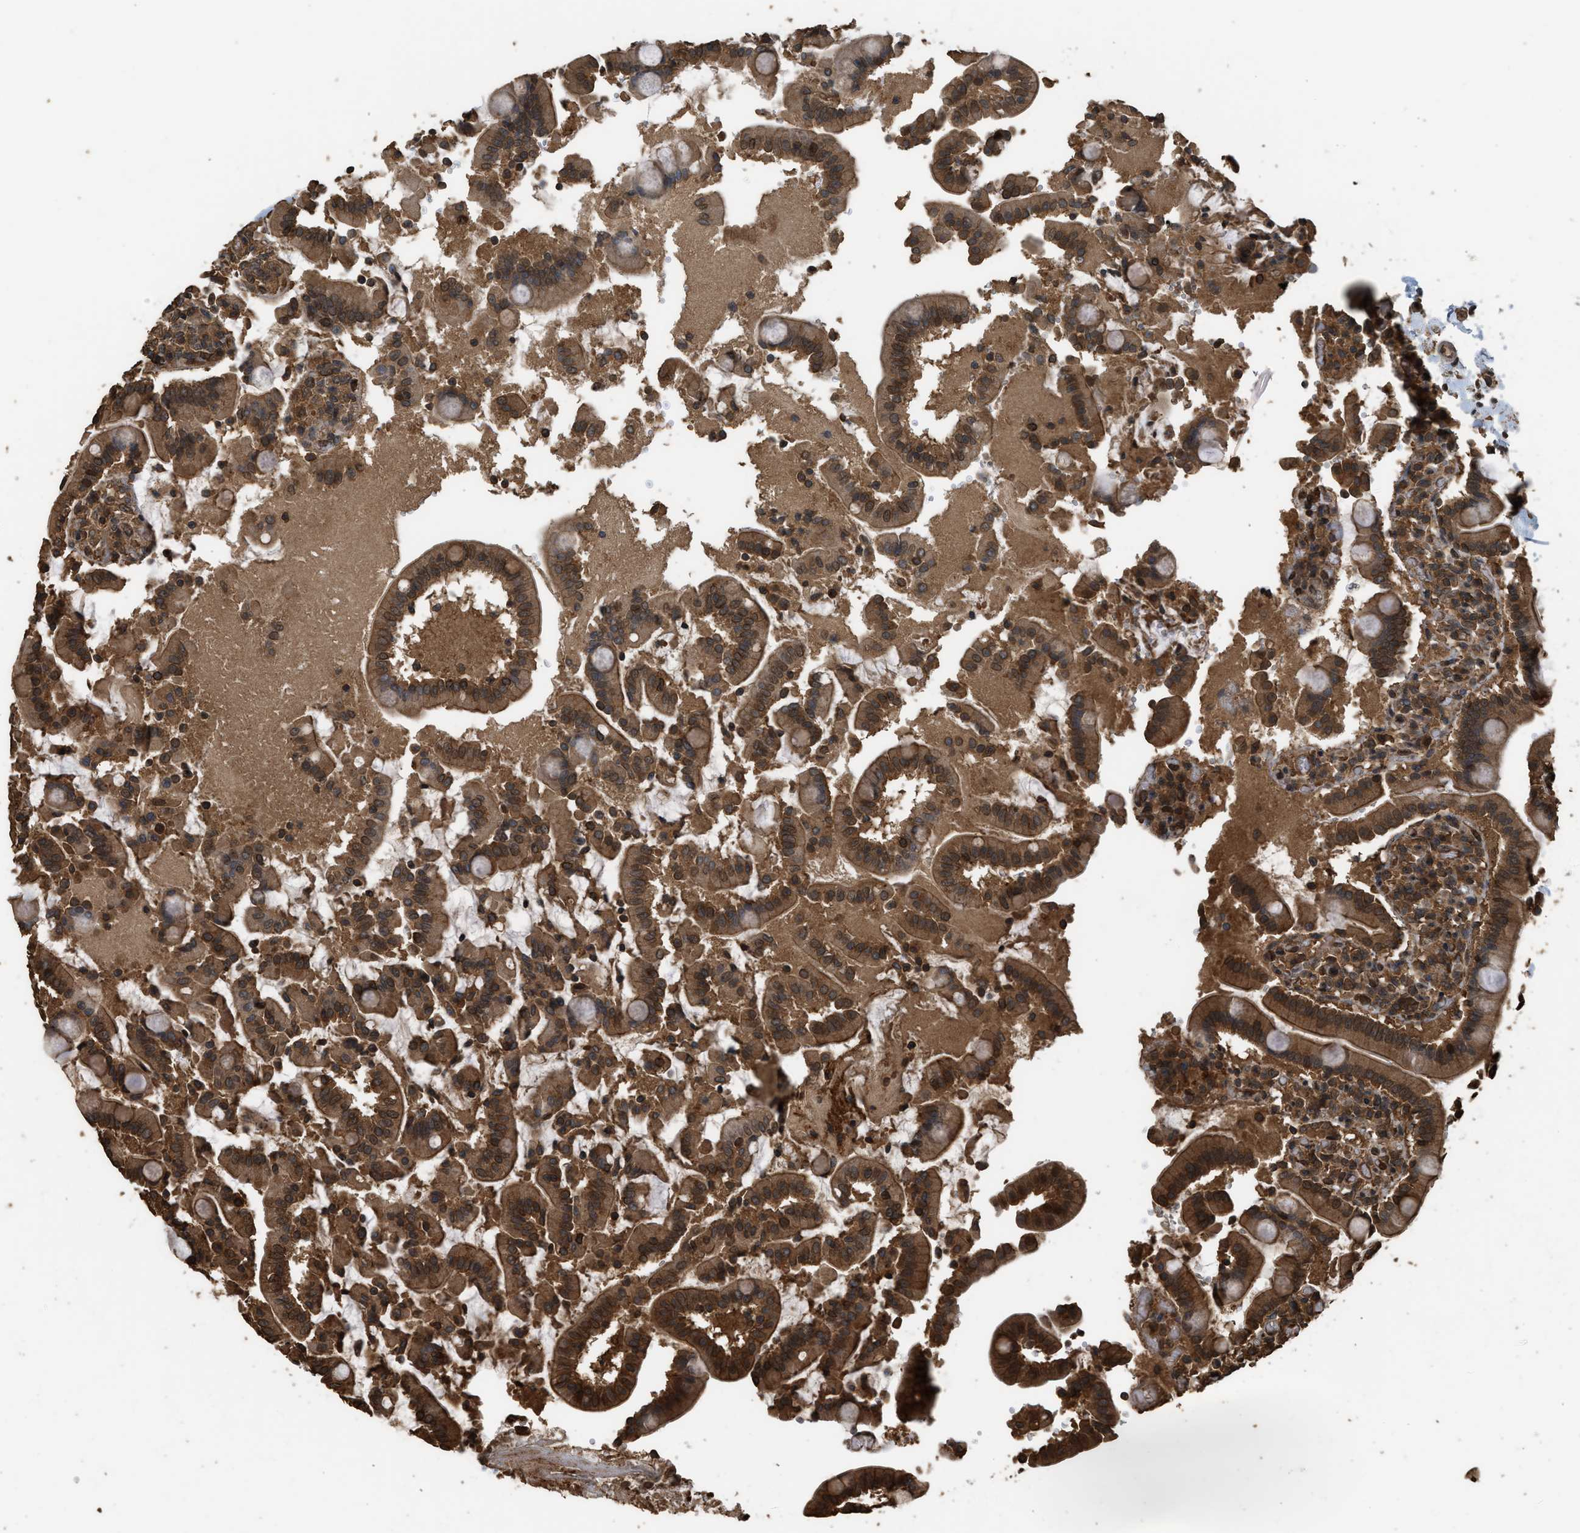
{"staining": {"intensity": "strong", "quantity": ">75%", "location": "cytoplasmic/membranous"}, "tissue": "duodenum", "cell_type": "Glandular cells", "image_type": "normal", "snomed": [{"axis": "morphology", "description": "Normal tissue, NOS"}, {"axis": "topography", "description": "Small intestine, NOS"}], "caption": "A high-resolution micrograph shows immunohistochemistry (IHC) staining of benign duodenum, which demonstrates strong cytoplasmic/membranous positivity in about >75% of glandular cells. (Stains: DAB (3,3'-diaminobenzidine) in brown, nuclei in blue, Microscopy: brightfield microscopy at high magnification).", "gene": "MYBL2", "patient": {"sex": "female", "age": 71}}